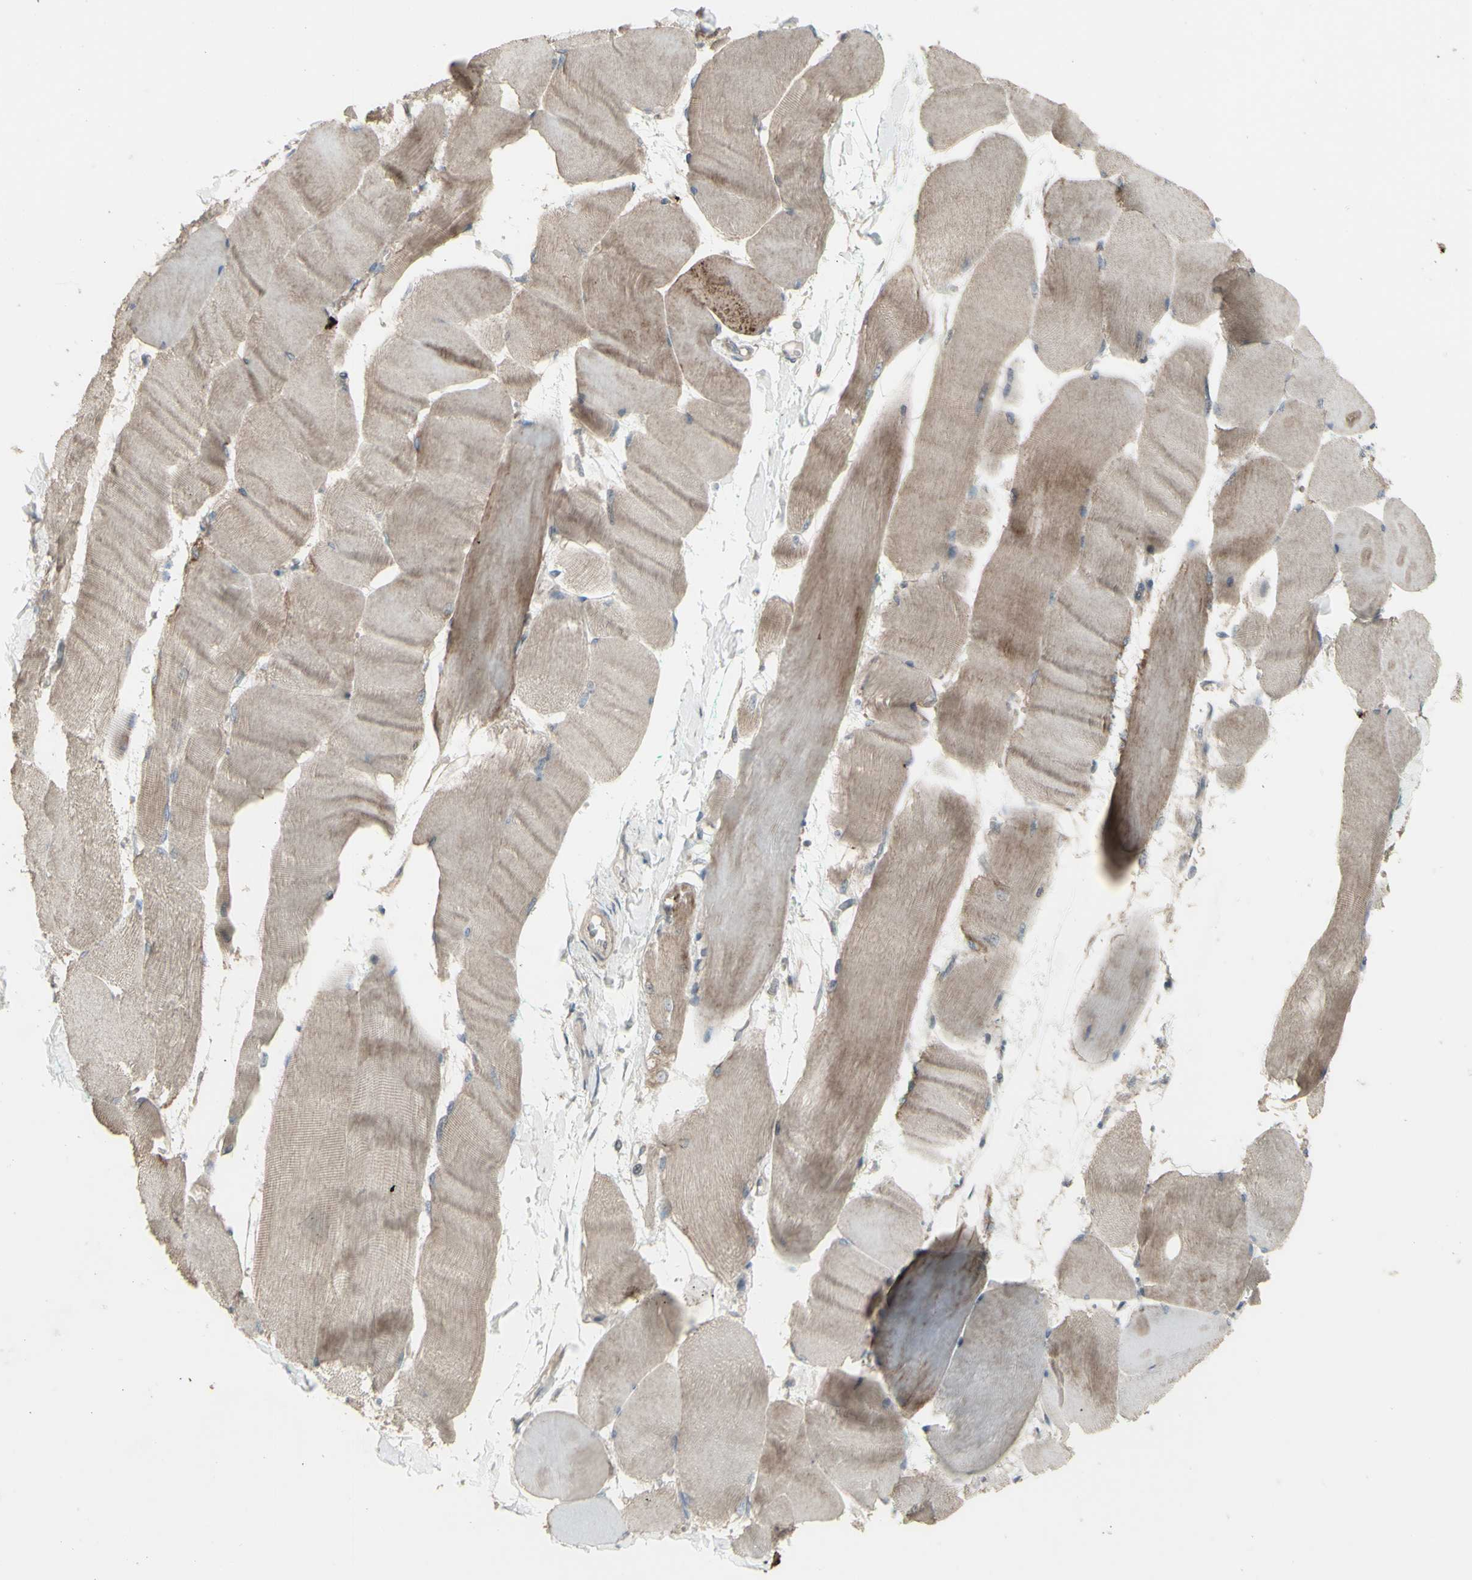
{"staining": {"intensity": "moderate", "quantity": ">75%", "location": "cytoplasmic/membranous"}, "tissue": "skeletal muscle", "cell_type": "Myocytes", "image_type": "normal", "snomed": [{"axis": "morphology", "description": "Normal tissue, NOS"}, {"axis": "morphology", "description": "Squamous cell carcinoma, NOS"}, {"axis": "topography", "description": "Skeletal muscle"}], "caption": "IHC of normal skeletal muscle shows medium levels of moderate cytoplasmic/membranous staining in approximately >75% of myocytes. Immunohistochemistry (ihc) stains the protein in brown and the nuclei are stained blue.", "gene": "GRAMD1B", "patient": {"sex": "male", "age": 51}}